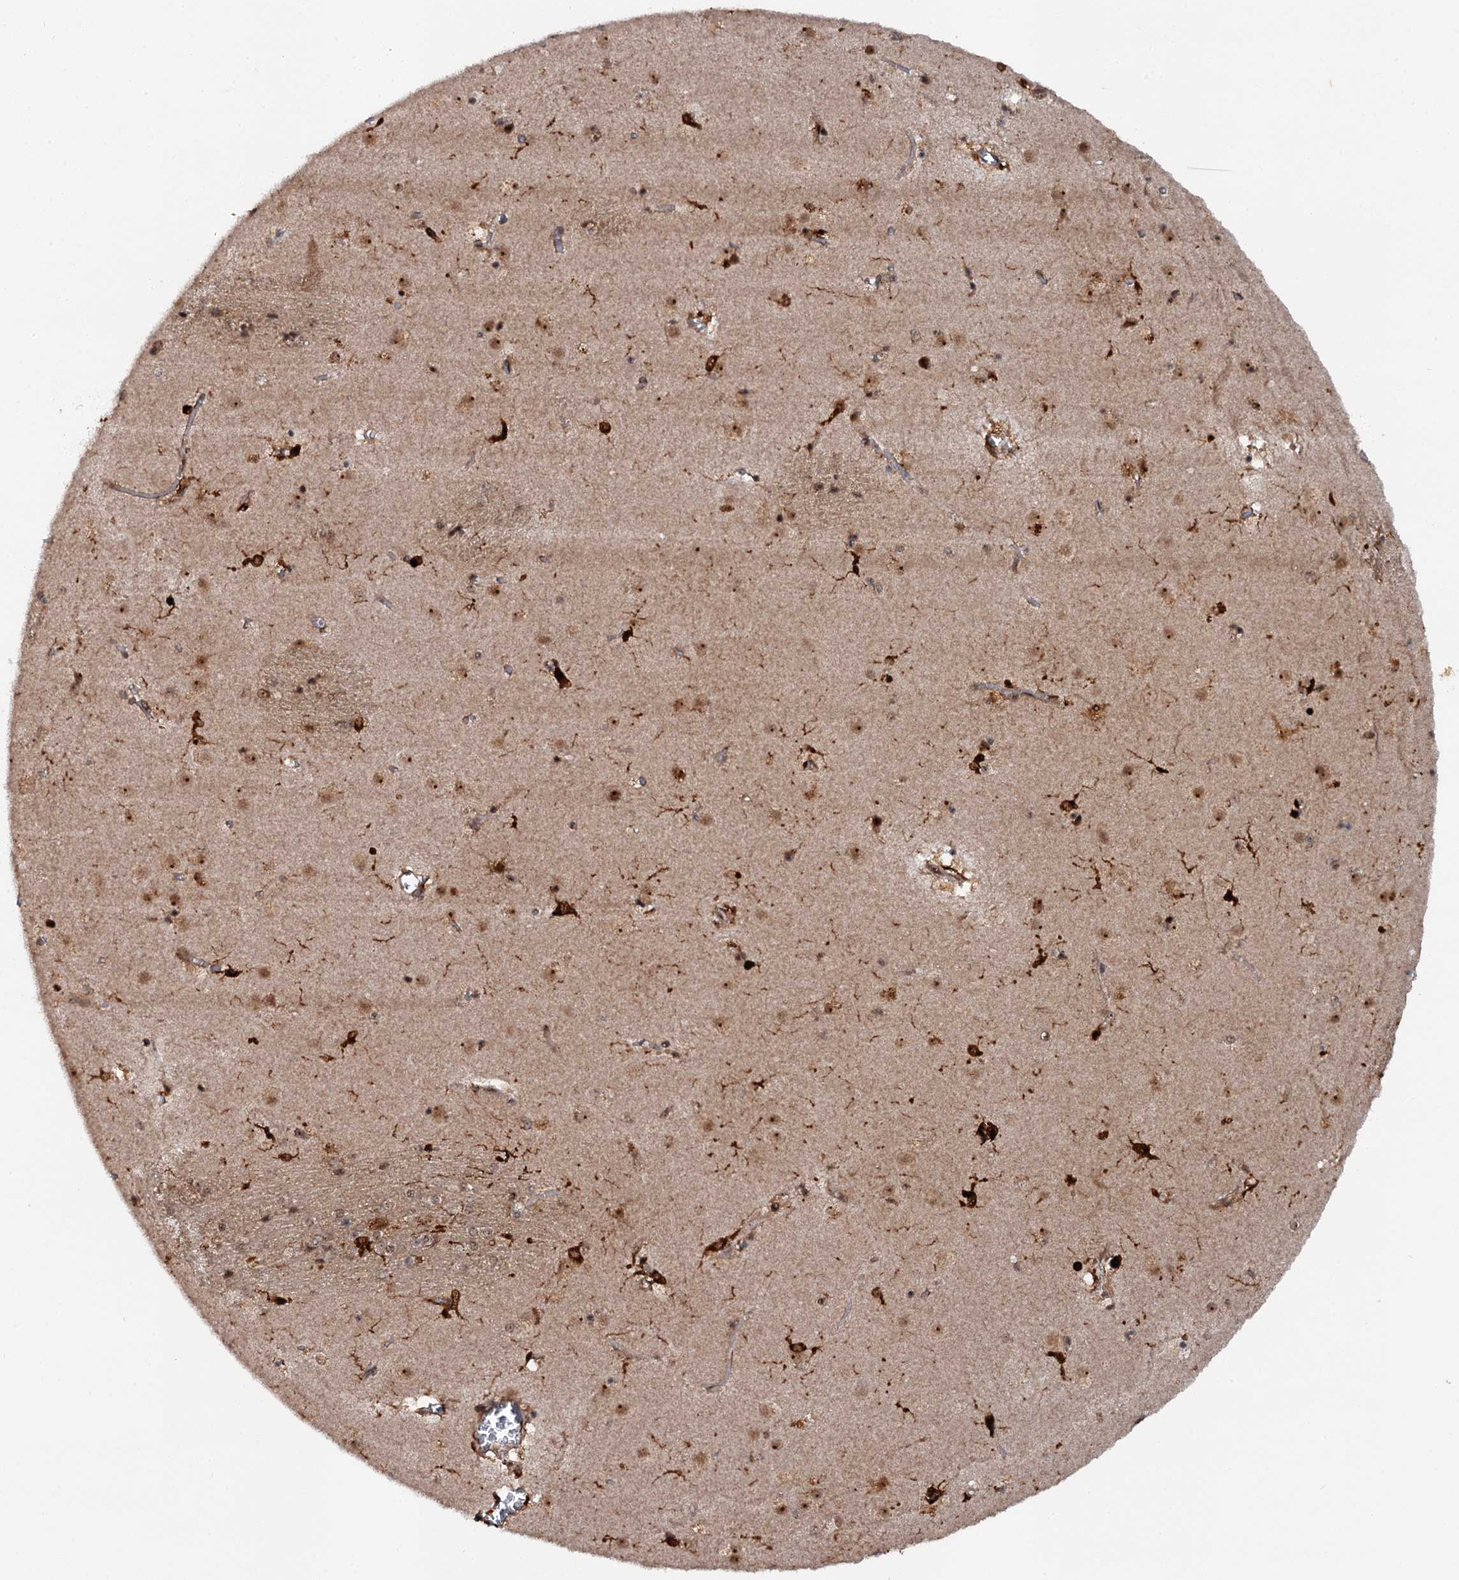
{"staining": {"intensity": "moderate", "quantity": "25%-75%", "location": "nuclear"}, "tissue": "caudate", "cell_type": "Glial cells", "image_type": "normal", "snomed": [{"axis": "morphology", "description": "Normal tissue, NOS"}, {"axis": "topography", "description": "Lateral ventricle wall"}], "caption": "Immunohistochemical staining of benign caudate exhibits medium levels of moderate nuclear expression in about 25%-75% of glial cells. (IHC, brightfield microscopy, high magnification).", "gene": "BUD13", "patient": {"sex": "male", "age": 70}}